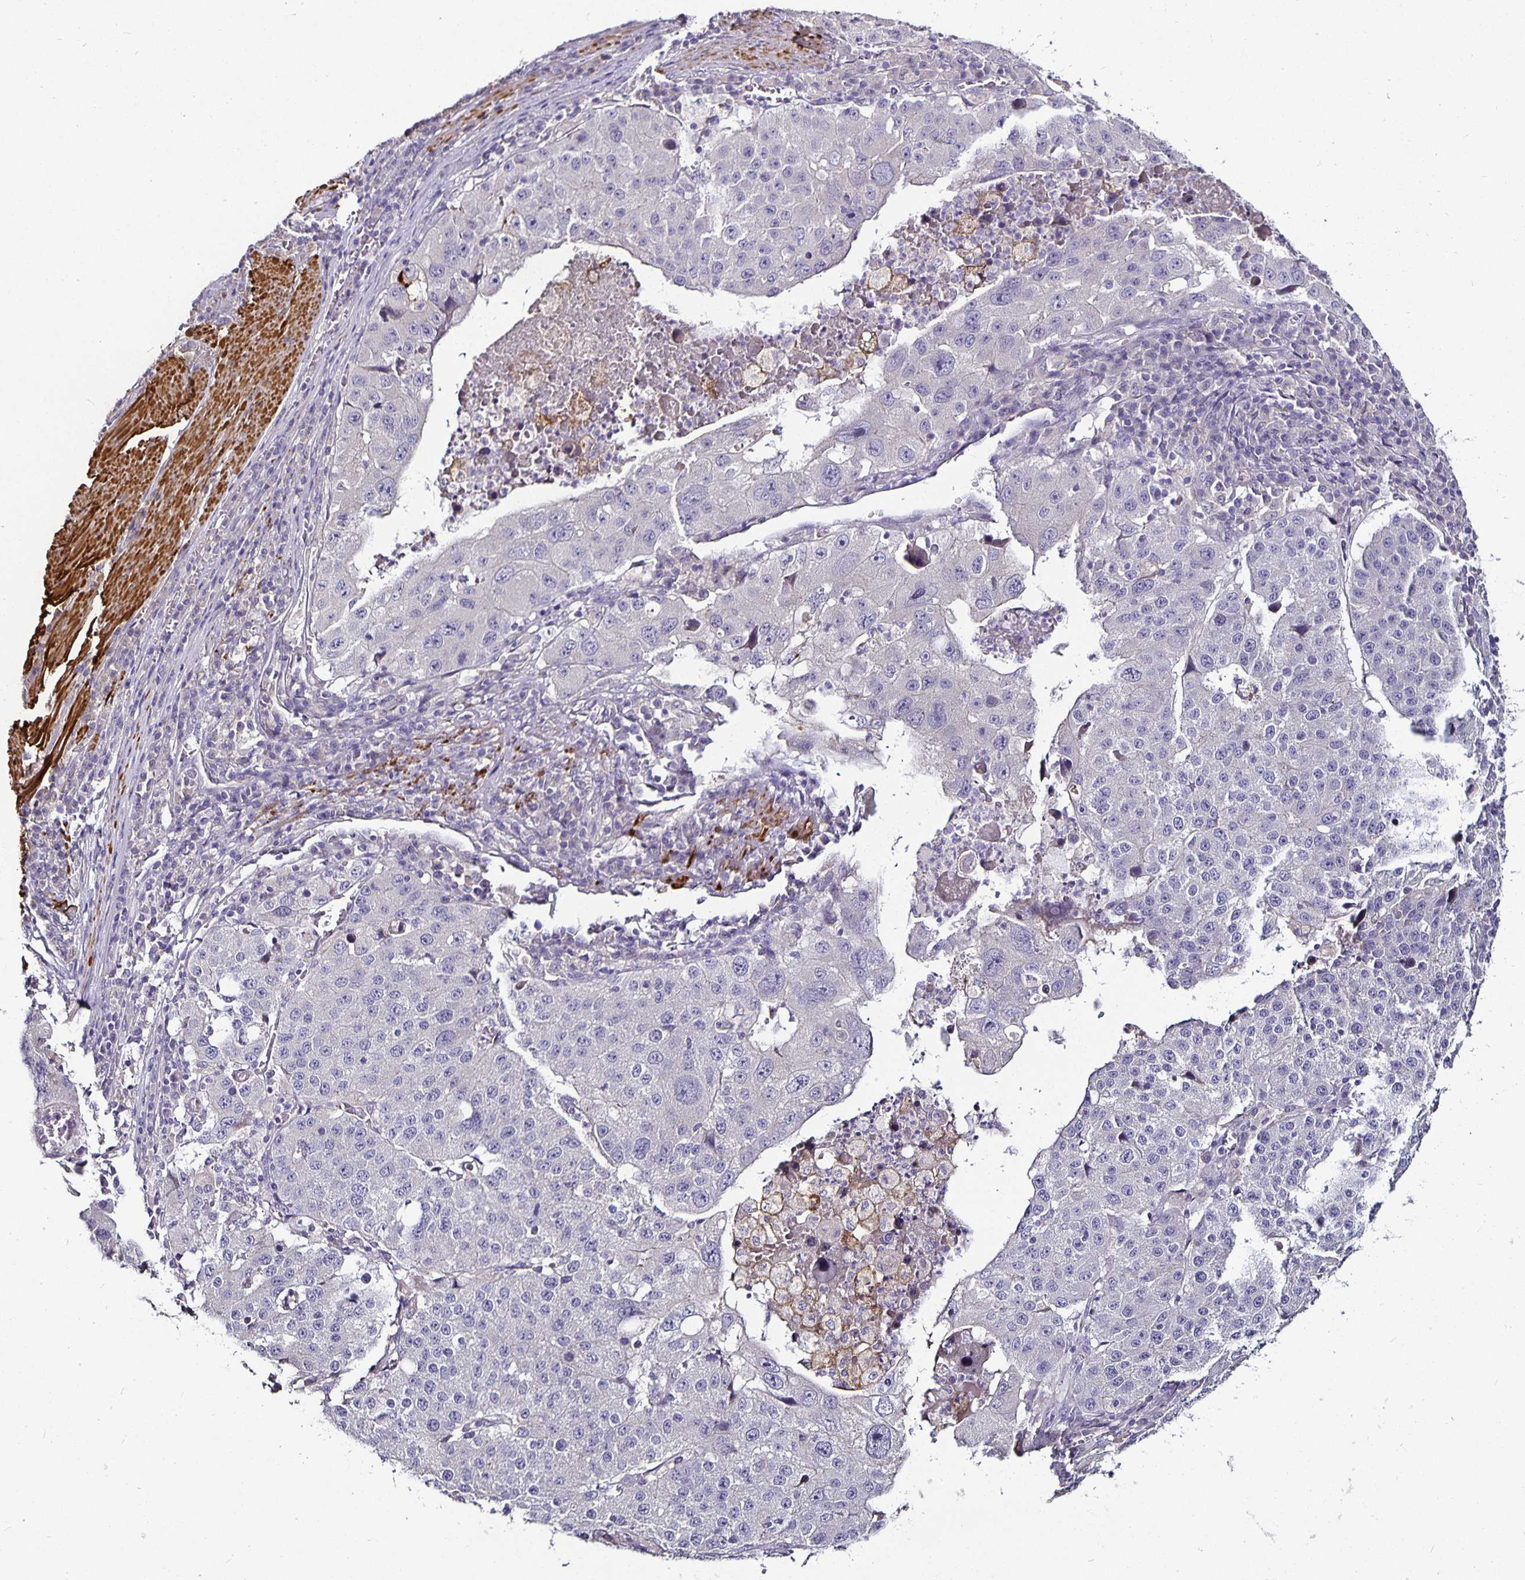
{"staining": {"intensity": "negative", "quantity": "none", "location": "none"}, "tissue": "stomach cancer", "cell_type": "Tumor cells", "image_type": "cancer", "snomed": [{"axis": "morphology", "description": "Adenocarcinoma, NOS"}, {"axis": "topography", "description": "Stomach"}], "caption": "IHC of human stomach adenocarcinoma exhibits no expression in tumor cells.", "gene": "CA12", "patient": {"sex": "male", "age": 71}}